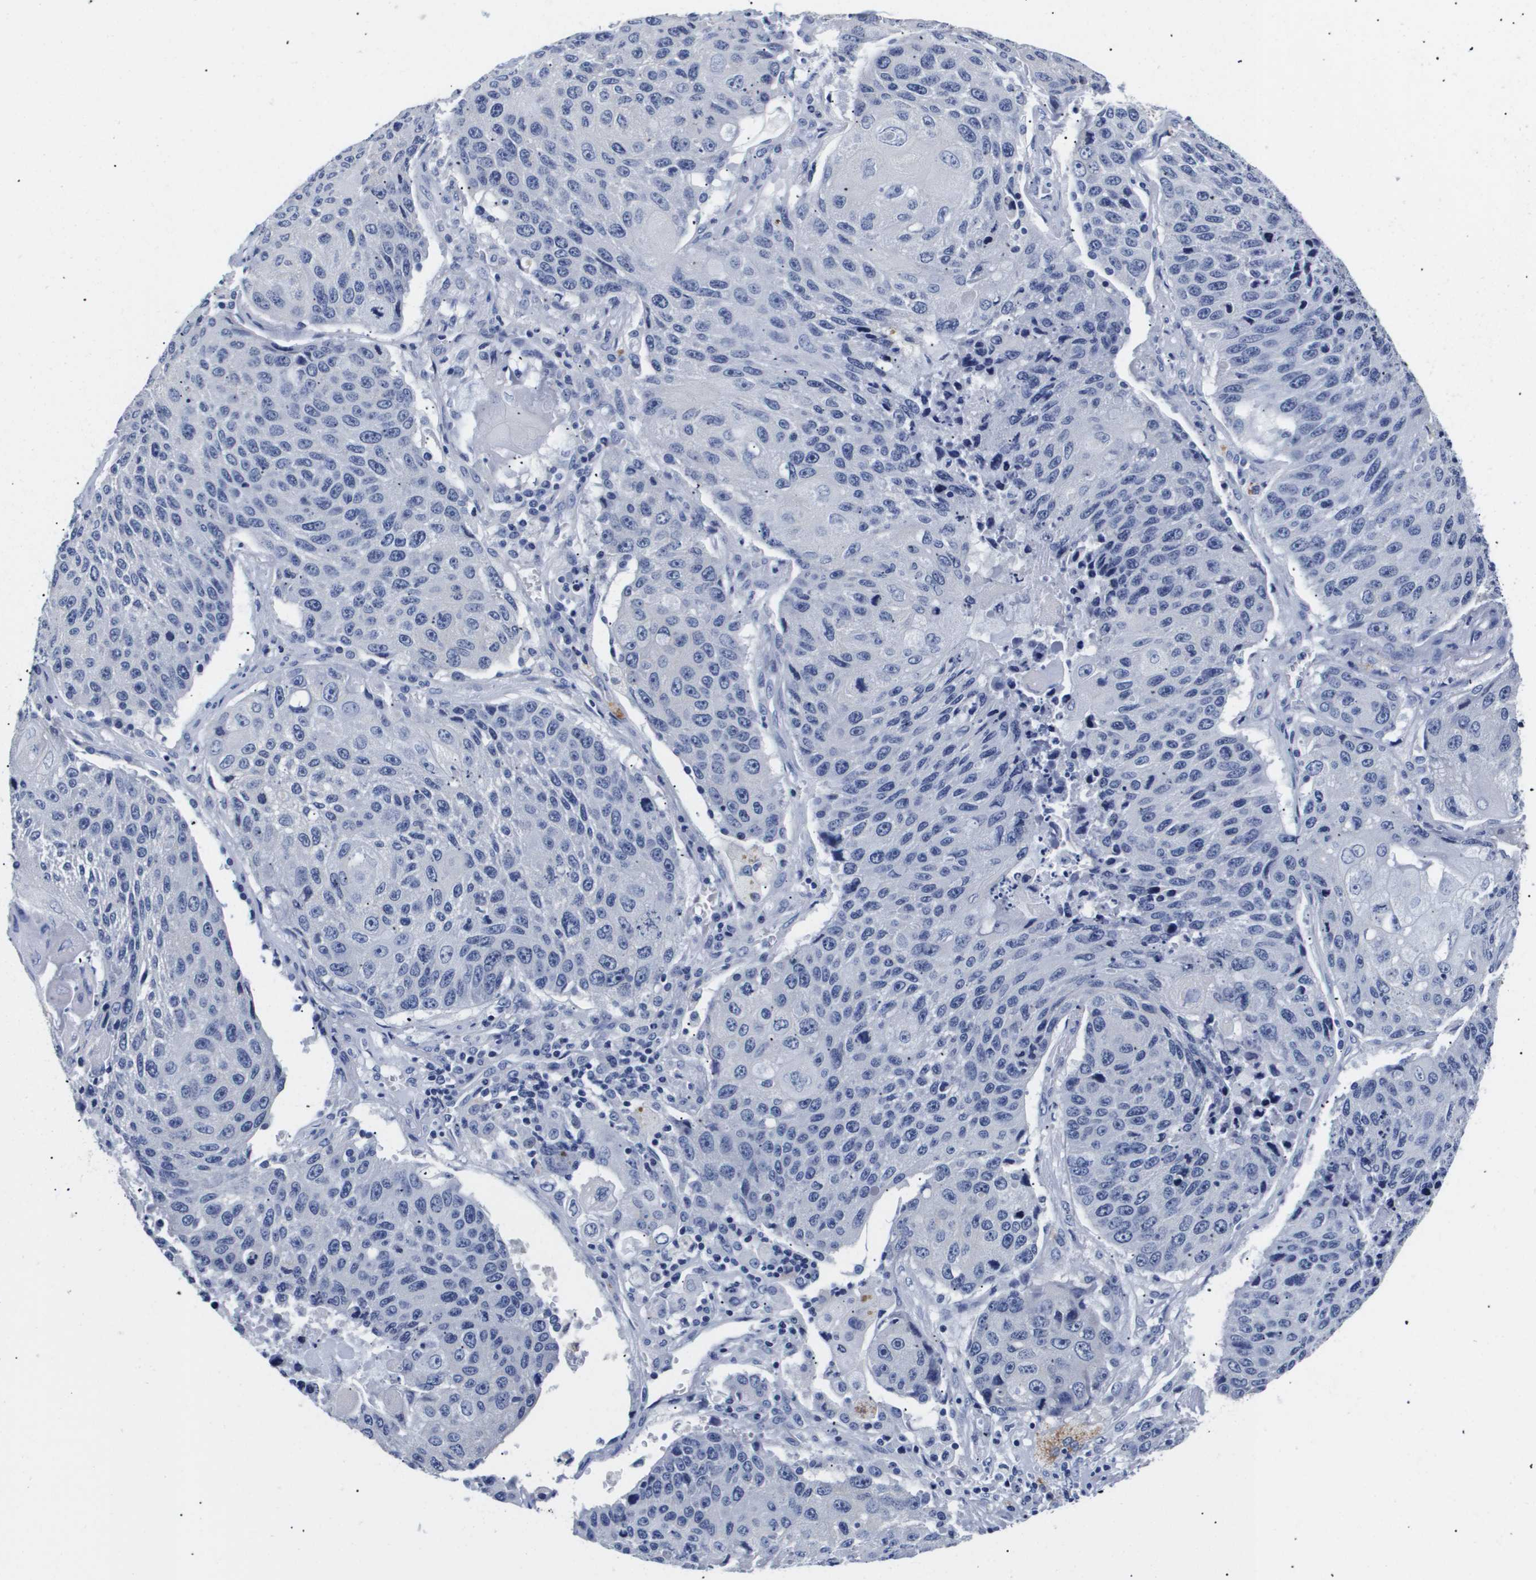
{"staining": {"intensity": "negative", "quantity": "none", "location": "none"}, "tissue": "lung cancer", "cell_type": "Tumor cells", "image_type": "cancer", "snomed": [{"axis": "morphology", "description": "Squamous cell carcinoma, NOS"}, {"axis": "topography", "description": "Lung"}], "caption": "DAB immunohistochemical staining of squamous cell carcinoma (lung) shows no significant staining in tumor cells.", "gene": "ATP6V0A4", "patient": {"sex": "male", "age": 61}}